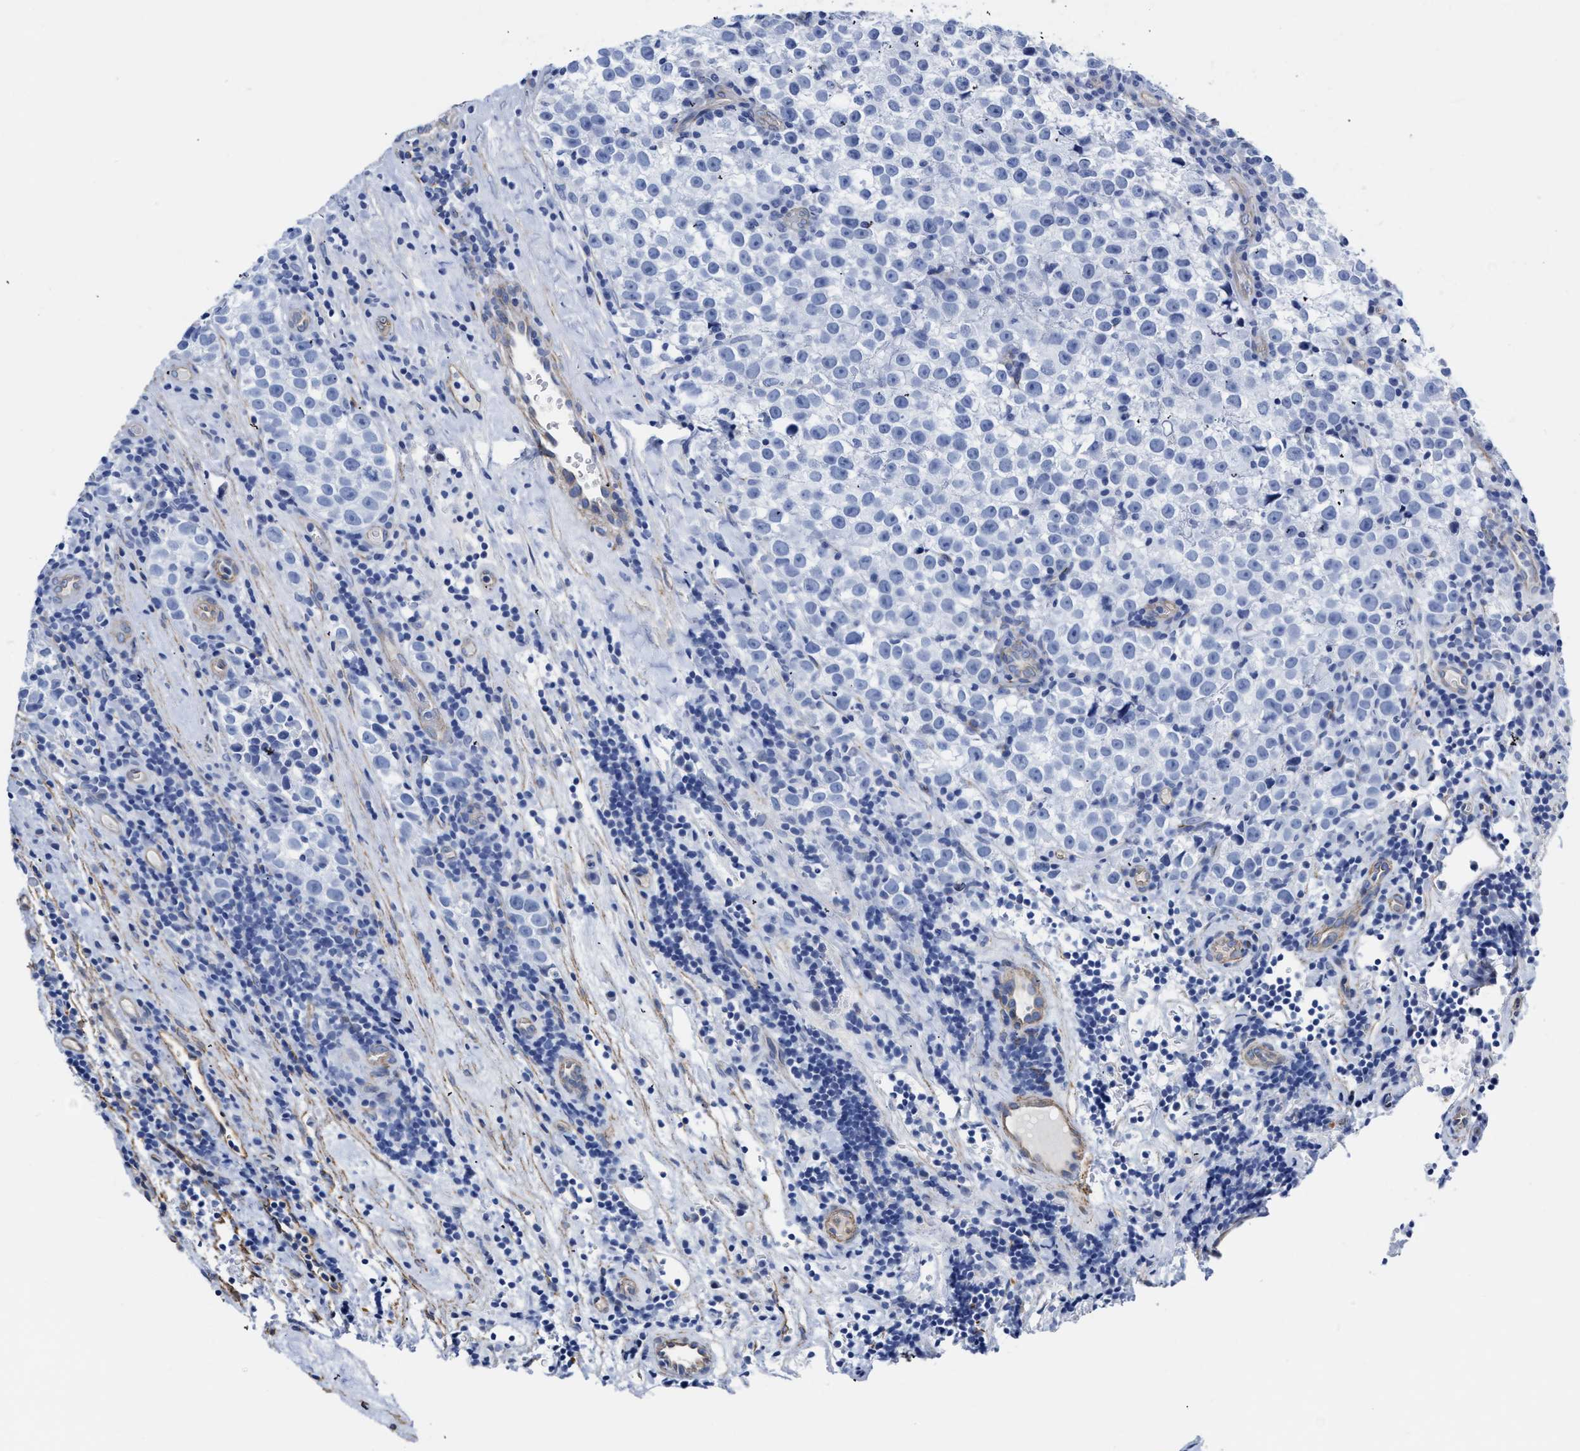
{"staining": {"intensity": "negative", "quantity": "none", "location": "none"}, "tissue": "testis cancer", "cell_type": "Tumor cells", "image_type": "cancer", "snomed": [{"axis": "morphology", "description": "Normal tissue, NOS"}, {"axis": "morphology", "description": "Seminoma, NOS"}, {"axis": "topography", "description": "Testis"}], "caption": "Testis cancer was stained to show a protein in brown. There is no significant staining in tumor cells. Brightfield microscopy of immunohistochemistry stained with DAB (3,3'-diaminobenzidine) (brown) and hematoxylin (blue), captured at high magnification.", "gene": "KCNMB3", "patient": {"sex": "male", "age": 43}}